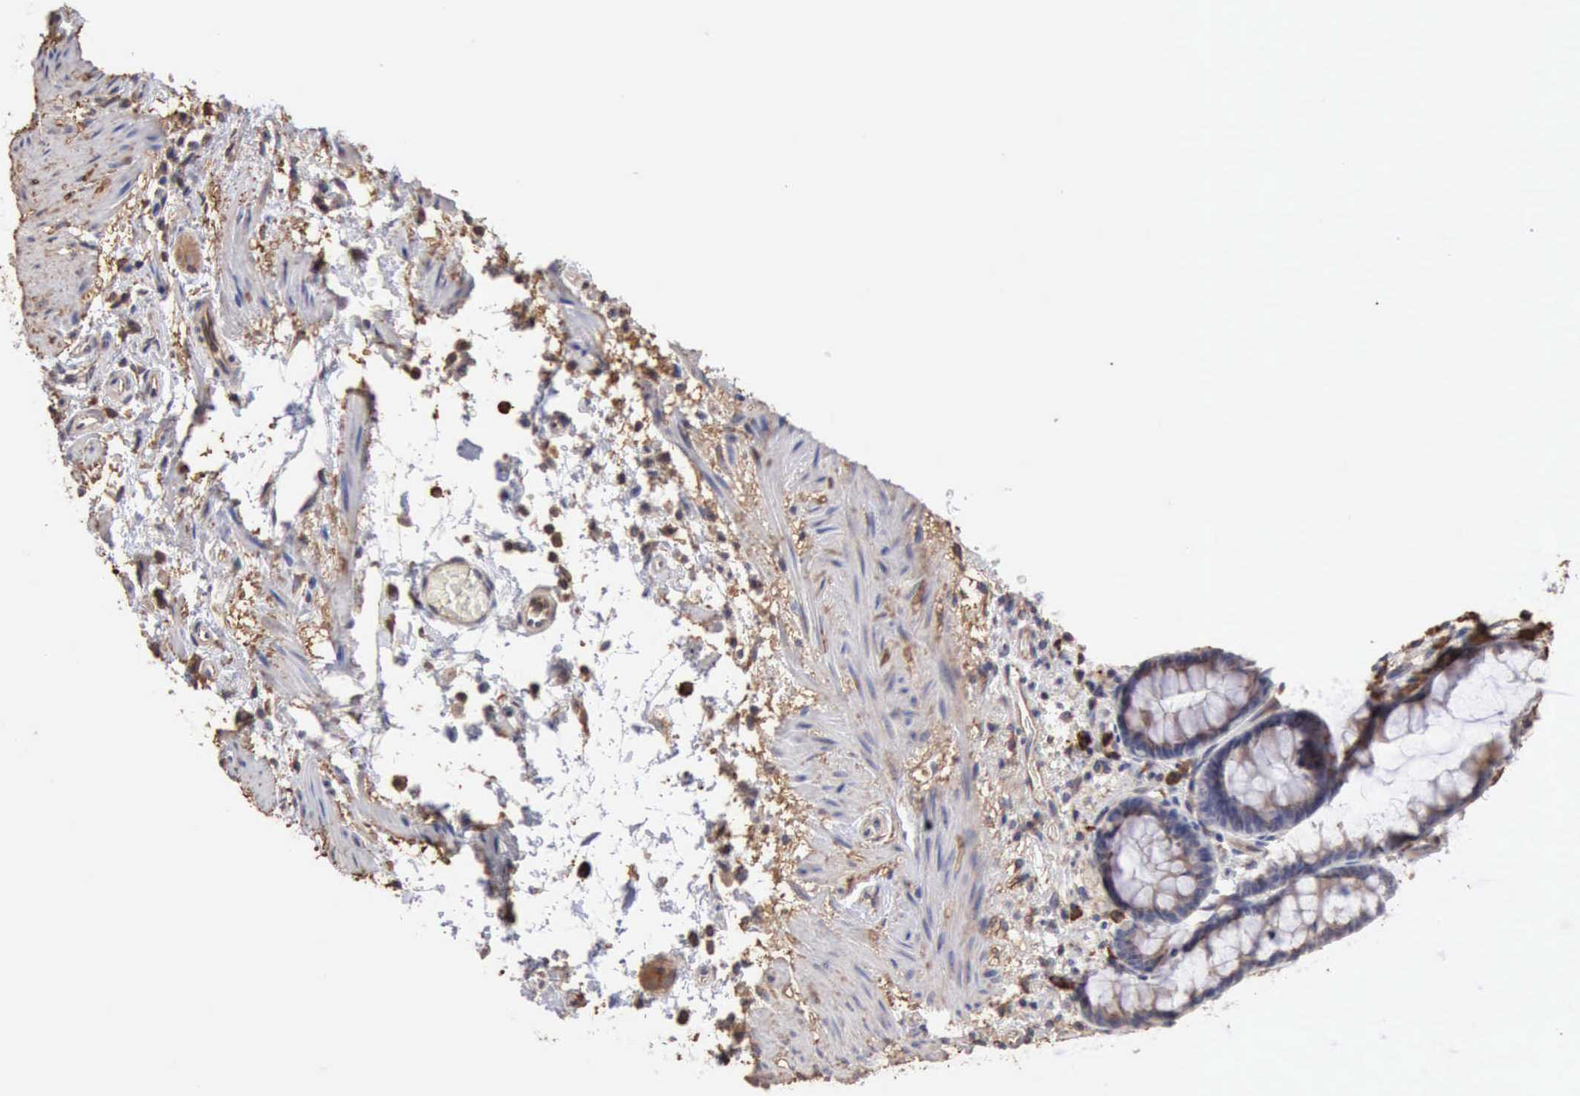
{"staining": {"intensity": "negative", "quantity": "none", "location": "none"}, "tissue": "rectum", "cell_type": "Glandular cells", "image_type": "normal", "snomed": [{"axis": "morphology", "description": "Normal tissue, NOS"}, {"axis": "topography", "description": "Rectum"}], "caption": "High magnification brightfield microscopy of unremarkable rectum stained with DAB (brown) and counterstained with hematoxylin (blue): glandular cells show no significant expression. Brightfield microscopy of immunohistochemistry (IHC) stained with DAB (3,3'-diaminobenzidine) (brown) and hematoxylin (blue), captured at high magnification.", "gene": "GPR101", "patient": {"sex": "male", "age": 92}}